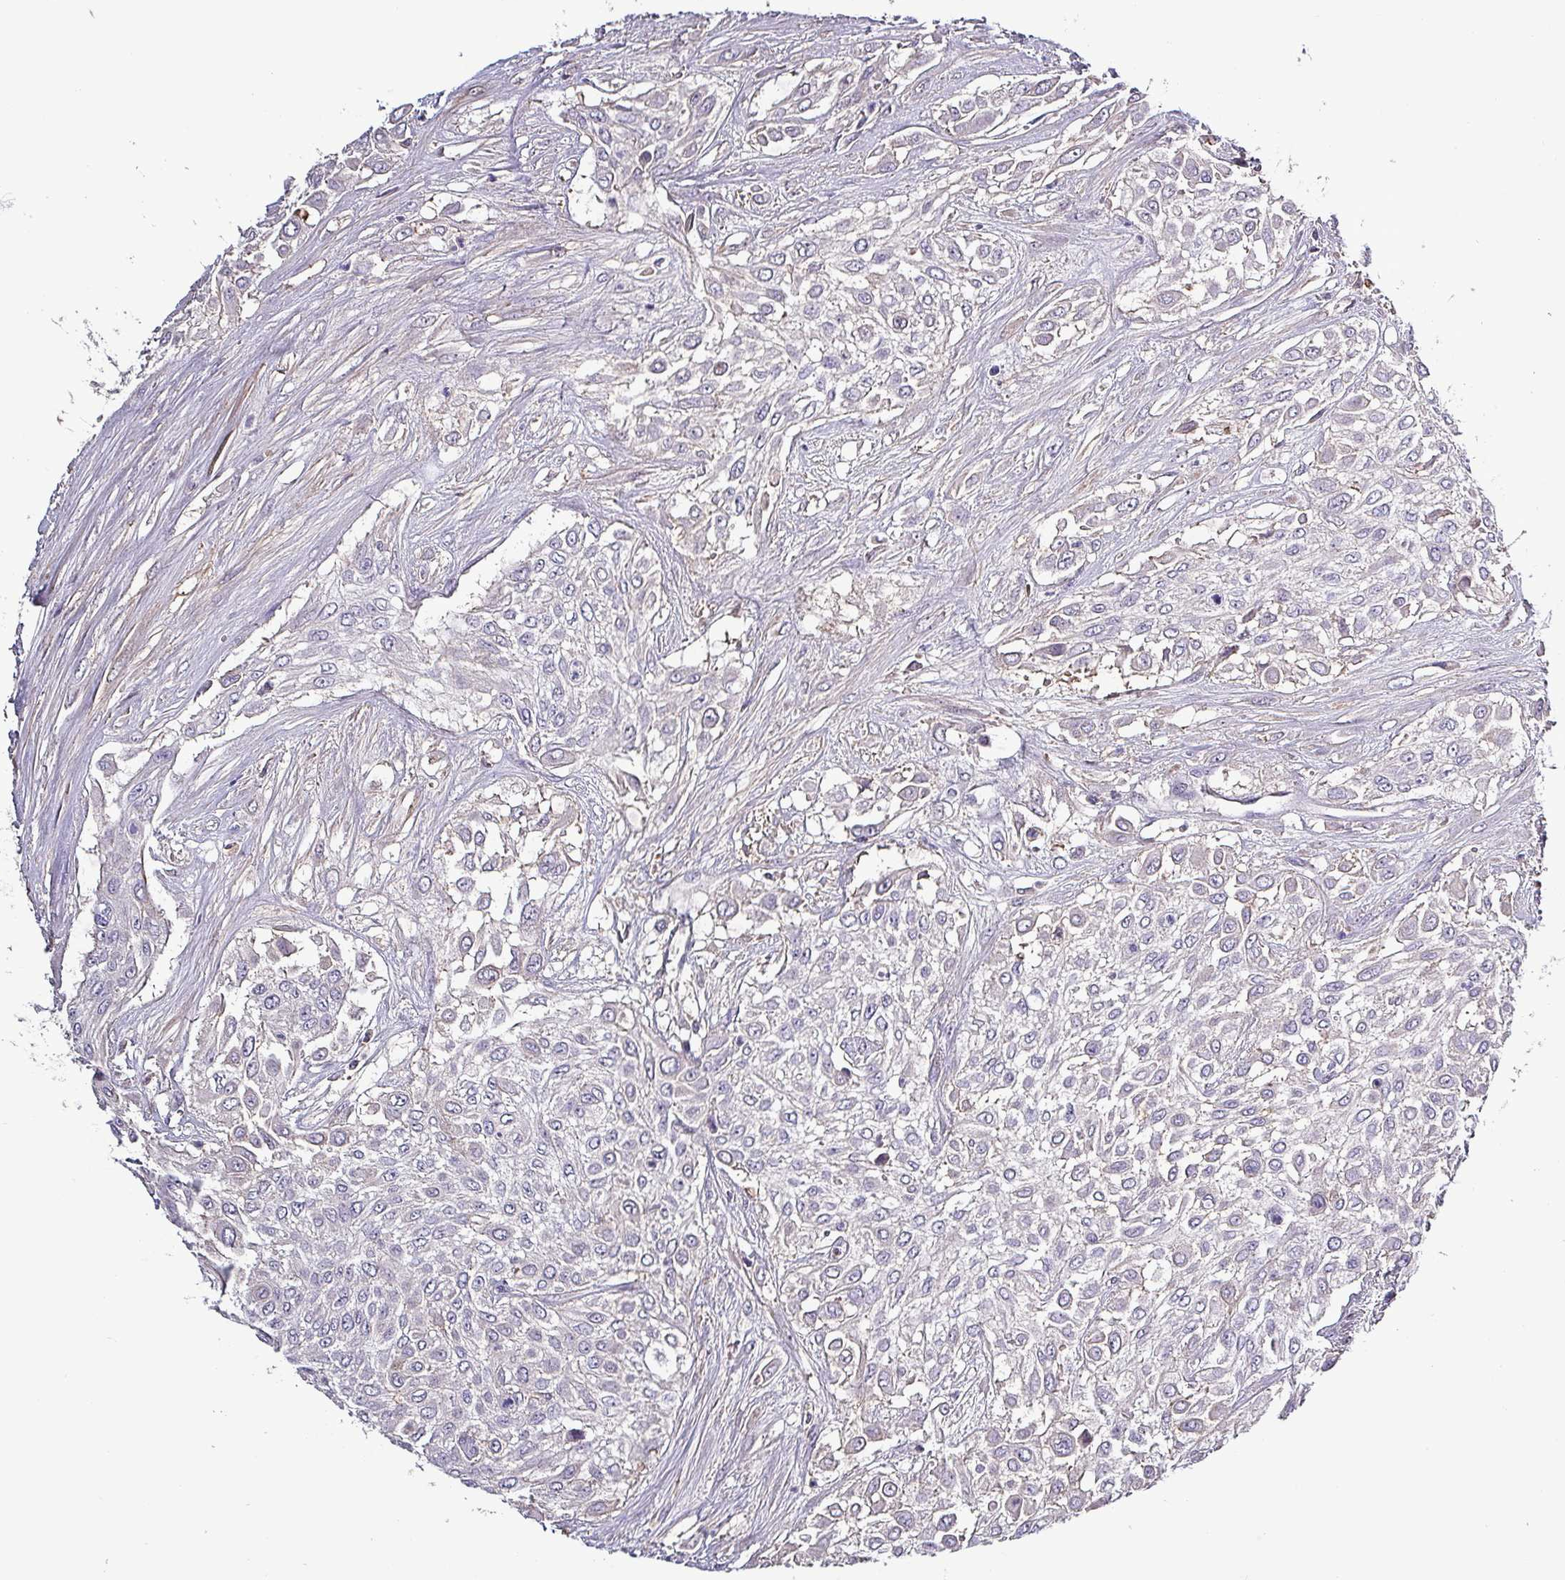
{"staining": {"intensity": "negative", "quantity": "none", "location": "none"}, "tissue": "urothelial cancer", "cell_type": "Tumor cells", "image_type": "cancer", "snomed": [{"axis": "morphology", "description": "Urothelial carcinoma, High grade"}, {"axis": "topography", "description": "Urinary bladder"}], "caption": "DAB (3,3'-diaminobenzidine) immunohistochemical staining of human high-grade urothelial carcinoma shows no significant positivity in tumor cells.", "gene": "HTRA4", "patient": {"sex": "male", "age": 57}}